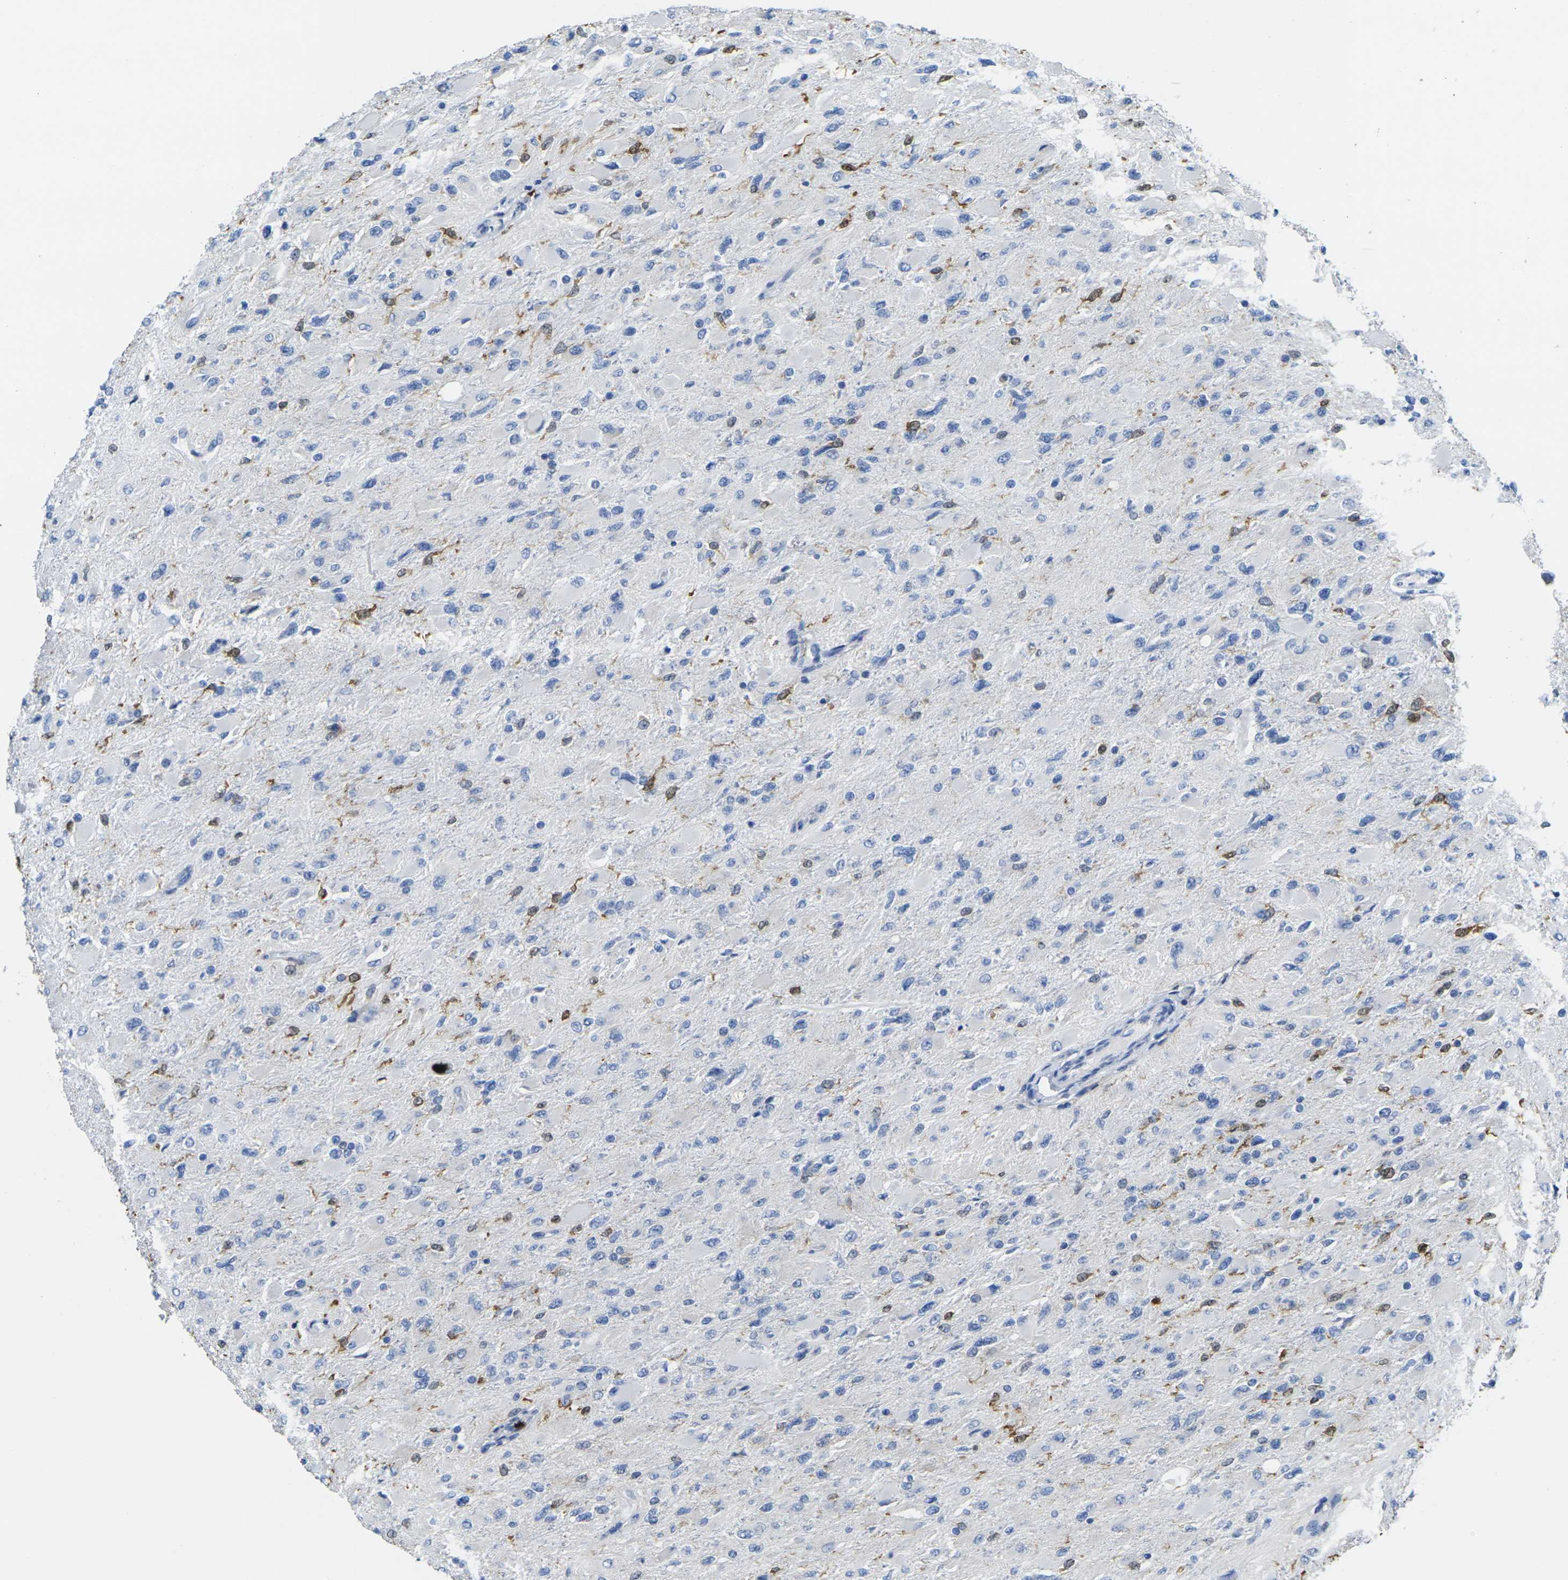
{"staining": {"intensity": "moderate", "quantity": "<25%", "location": "cytoplasmic/membranous,nuclear"}, "tissue": "glioma", "cell_type": "Tumor cells", "image_type": "cancer", "snomed": [{"axis": "morphology", "description": "Glioma, malignant, High grade"}, {"axis": "topography", "description": "Cerebral cortex"}], "caption": "Immunohistochemical staining of glioma demonstrates low levels of moderate cytoplasmic/membranous and nuclear protein positivity in about <25% of tumor cells.", "gene": "S100A9", "patient": {"sex": "female", "age": 36}}